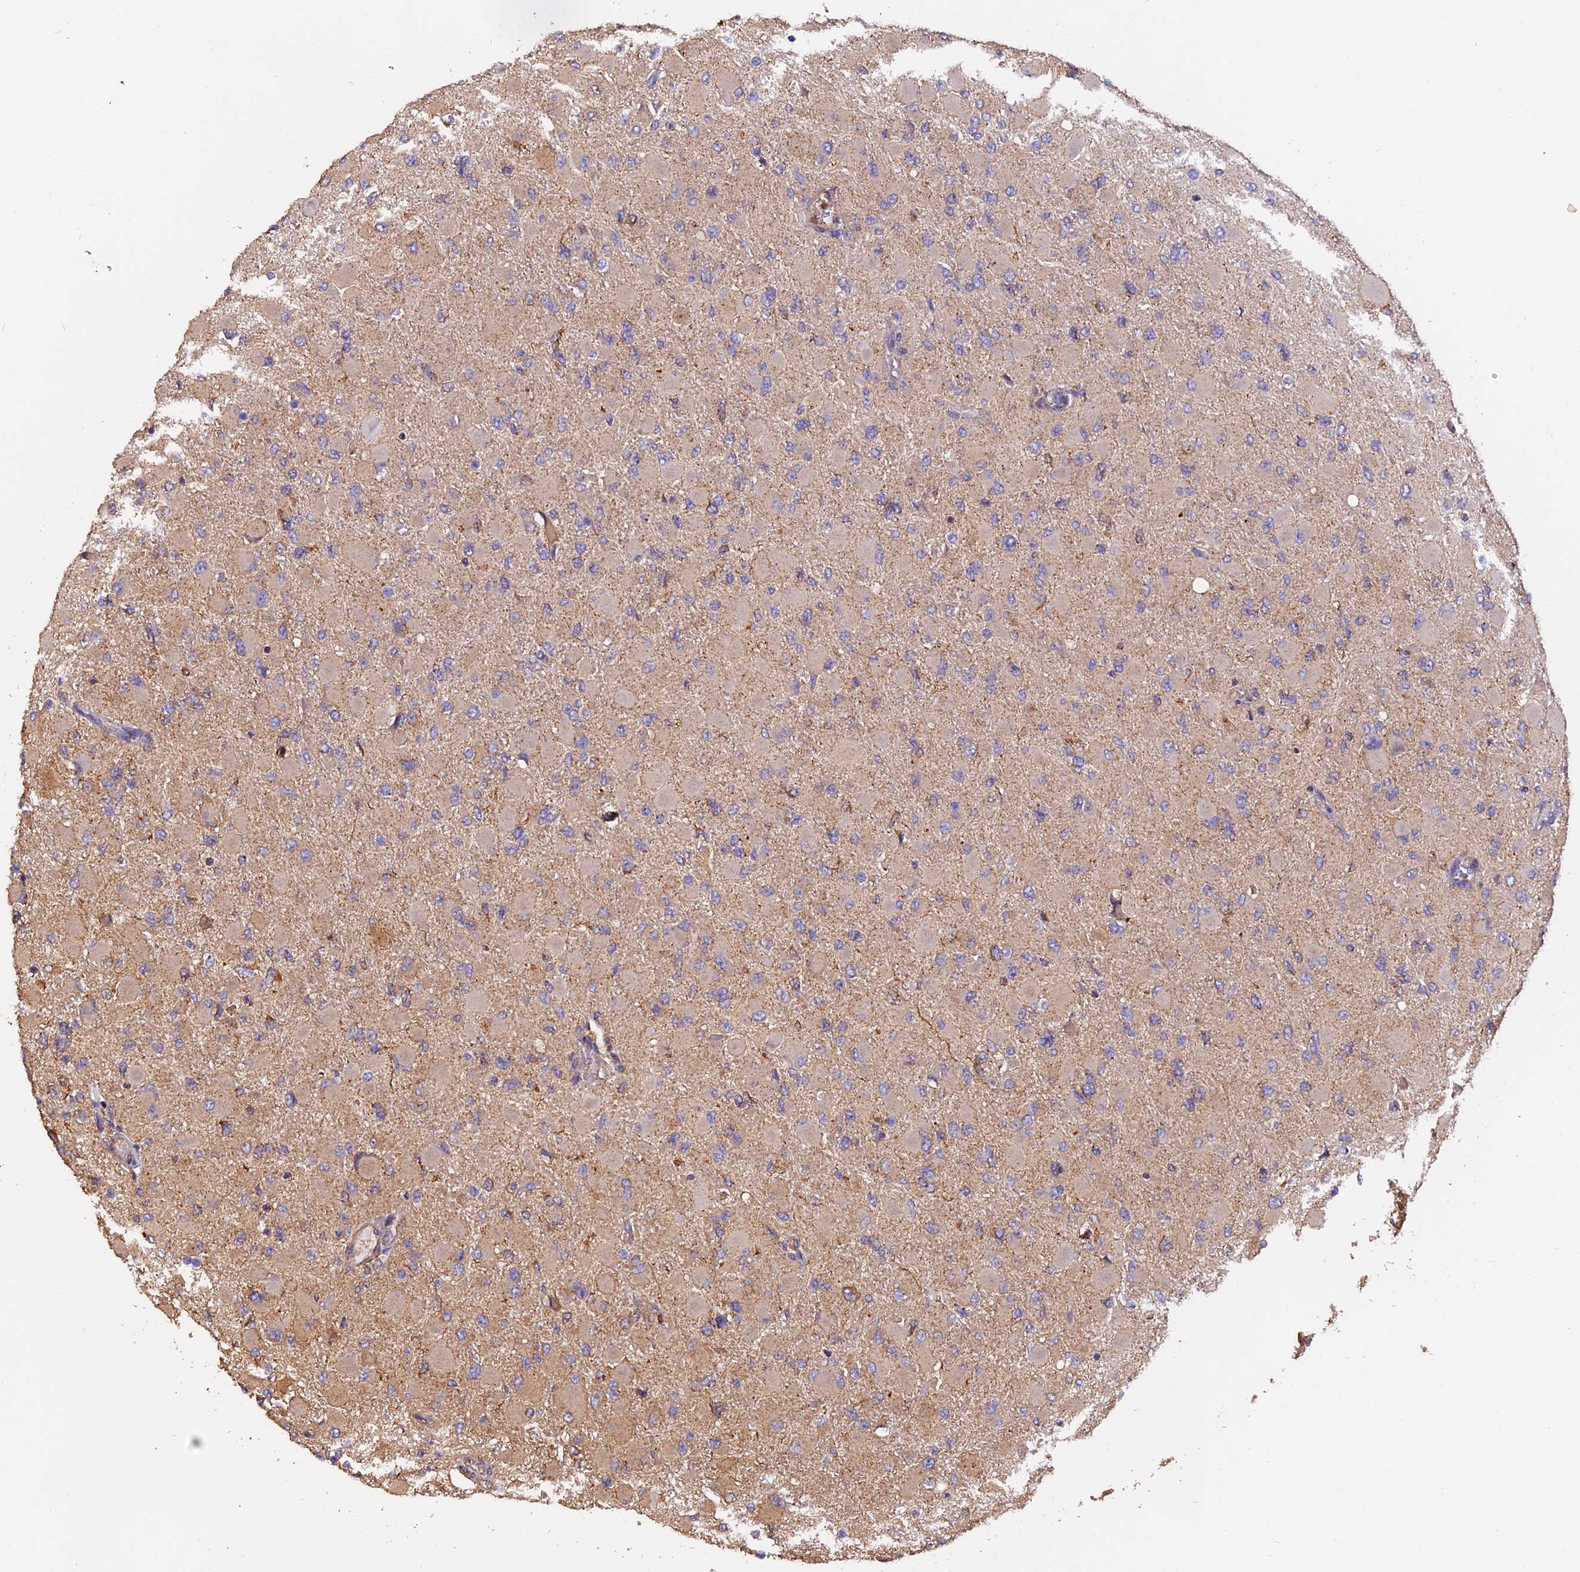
{"staining": {"intensity": "negative", "quantity": "none", "location": "none"}, "tissue": "glioma", "cell_type": "Tumor cells", "image_type": "cancer", "snomed": [{"axis": "morphology", "description": "Glioma, malignant, High grade"}, {"axis": "topography", "description": "Cerebral cortex"}], "caption": "An immunohistochemistry micrograph of malignant high-grade glioma is shown. There is no staining in tumor cells of malignant high-grade glioma. (DAB (3,3'-diaminobenzidine) immunohistochemistry (IHC) with hematoxylin counter stain).", "gene": "CHMP2A", "patient": {"sex": "female", "age": 36}}